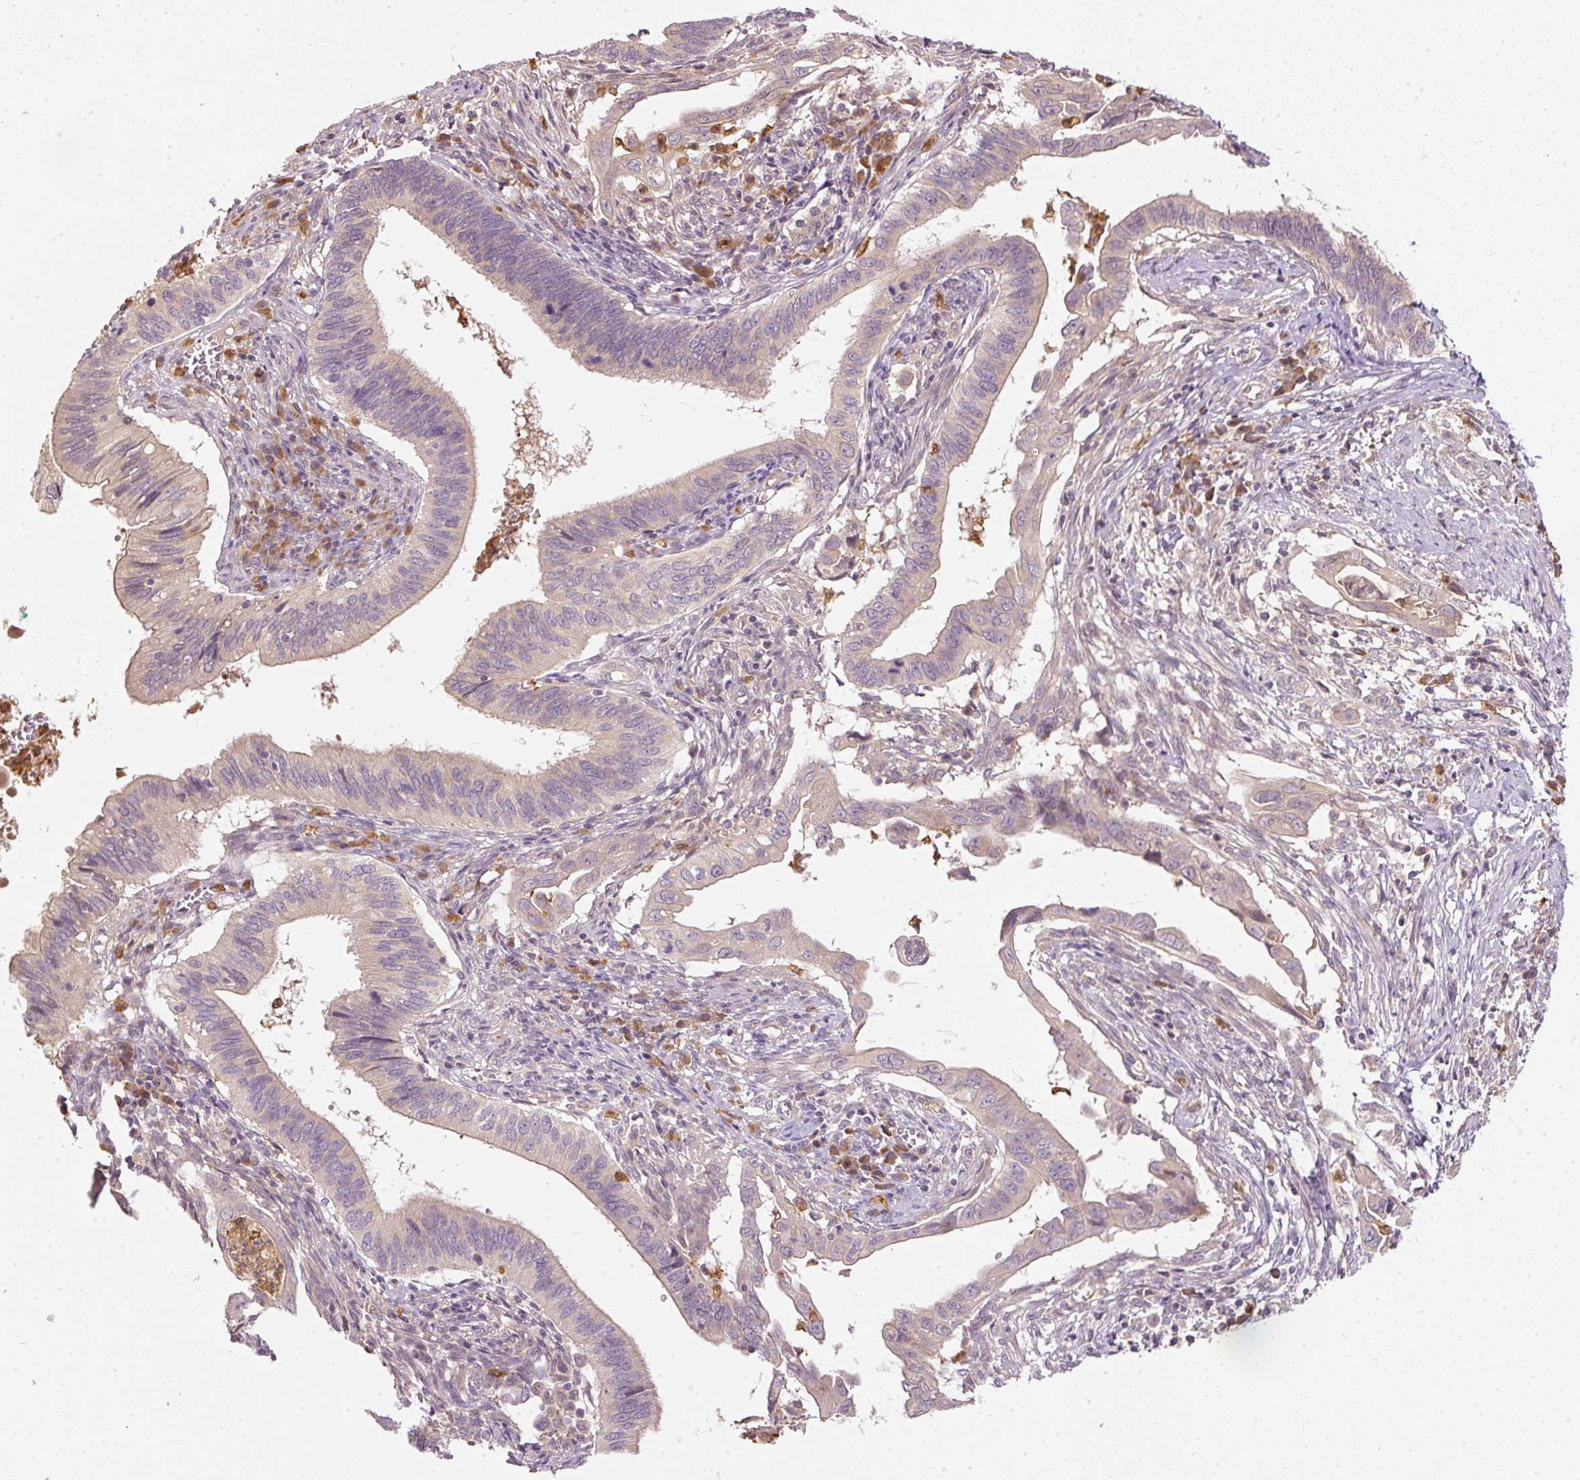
{"staining": {"intensity": "negative", "quantity": "none", "location": "none"}, "tissue": "cervical cancer", "cell_type": "Tumor cells", "image_type": "cancer", "snomed": [{"axis": "morphology", "description": "Adenocarcinoma, NOS"}, {"axis": "topography", "description": "Cervix"}], "caption": "Tumor cells show no significant protein expression in adenocarcinoma (cervical).", "gene": "CTTNBP2", "patient": {"sex": "female", "age": 42}}